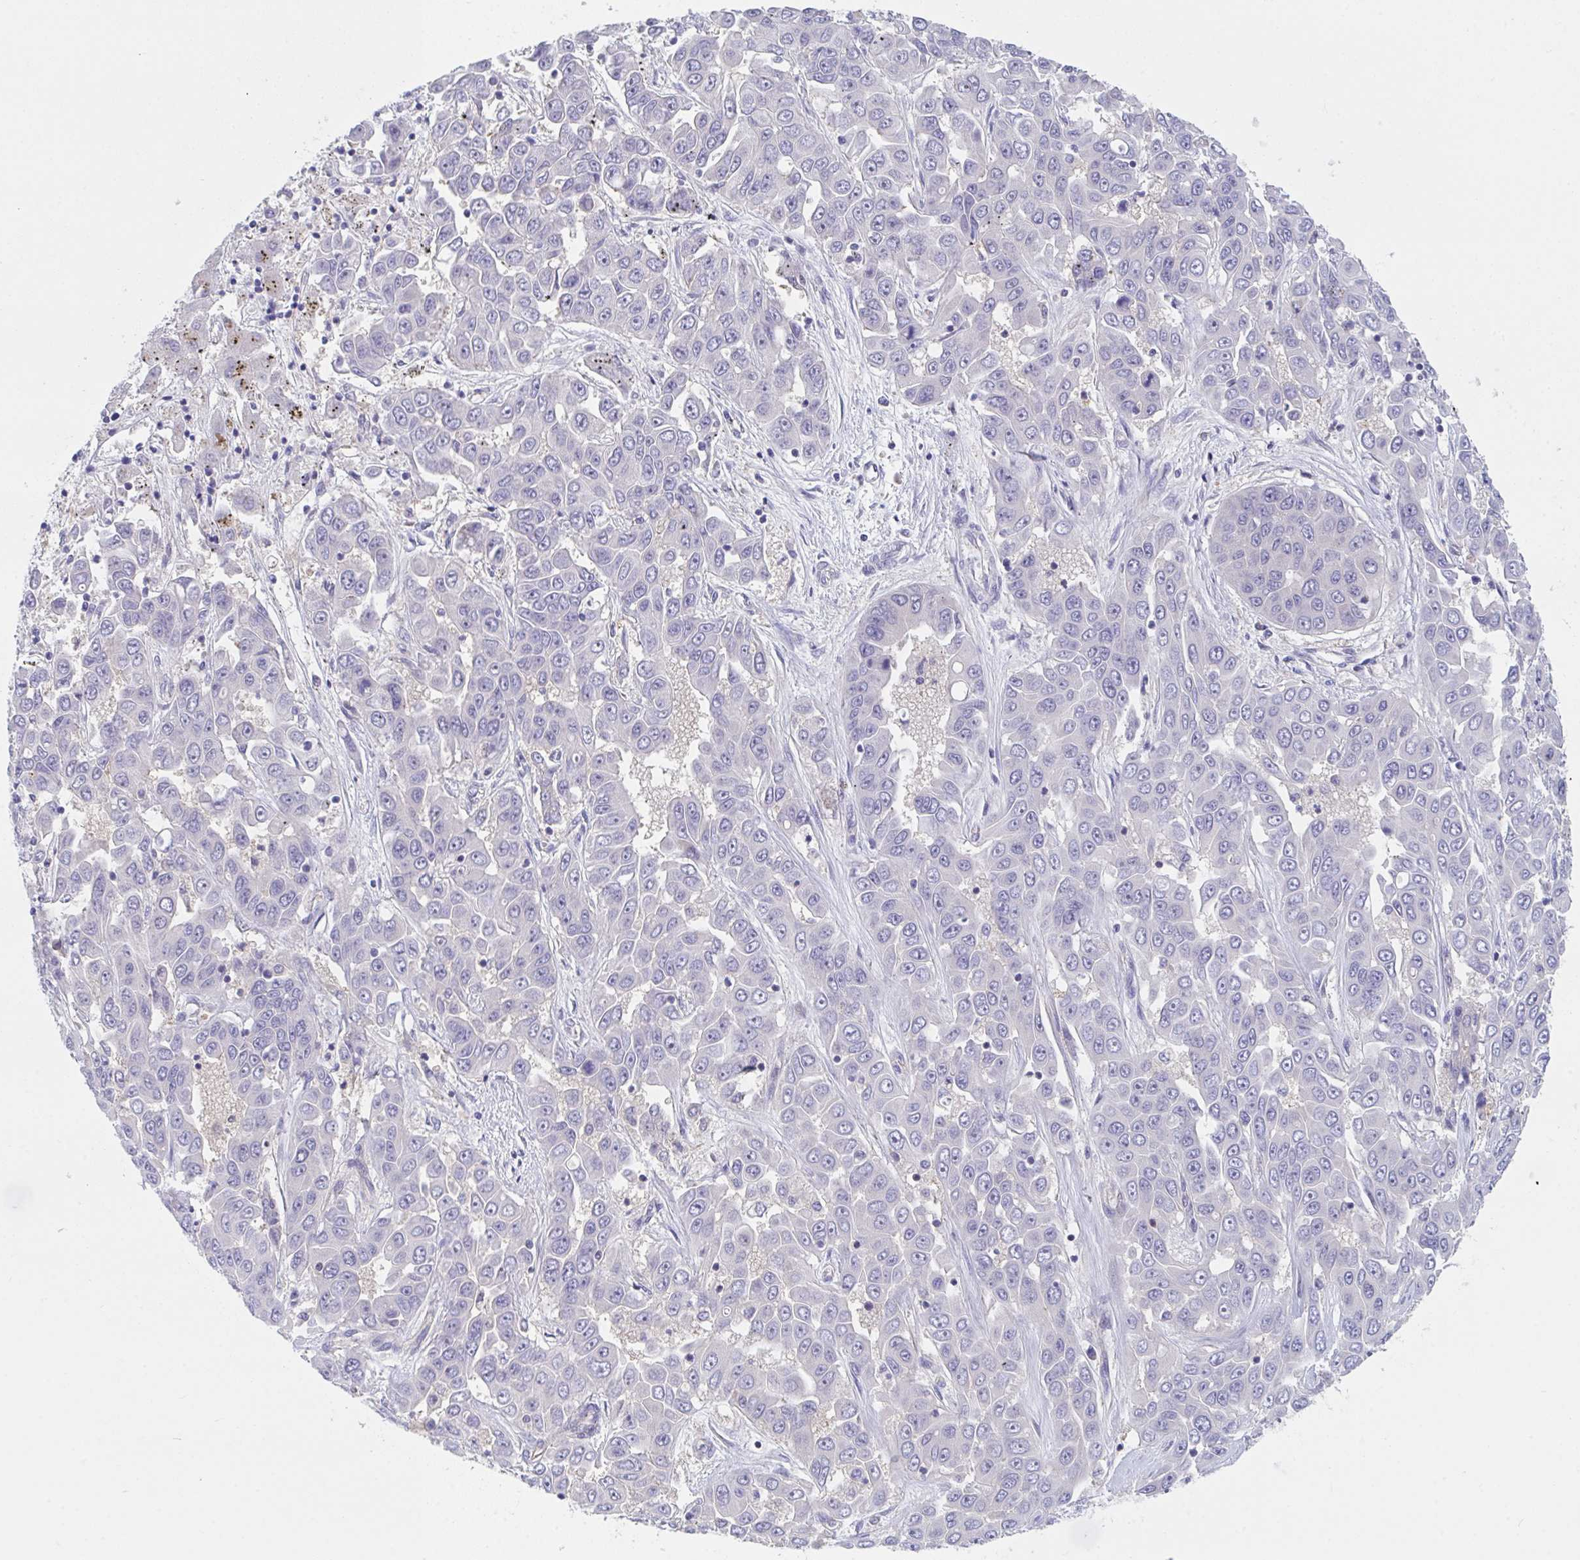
{"staining": {"intensity": "negative", "quantity": "none", "location": "none"}, "tissue": "liver cancer", "cell_type": "Tumor cells", "image_type": "cancer", "snomed": [{"axis": "morphology", "description": "Cholangiocarcinoma"}, {"axis": "topography", "description": "Liver"}], "caption": "This image is of liver cancer (cholangiocarcinoma) stained with IHC to label a protein in brown with the nuclei are counter-stained blue. There is no expression in tumor cells. (DAB IHC visualized using brightfield microscopy, high magnification).", "gene": "P2RX3", "patient": {"sex": "female", "age": 52}}